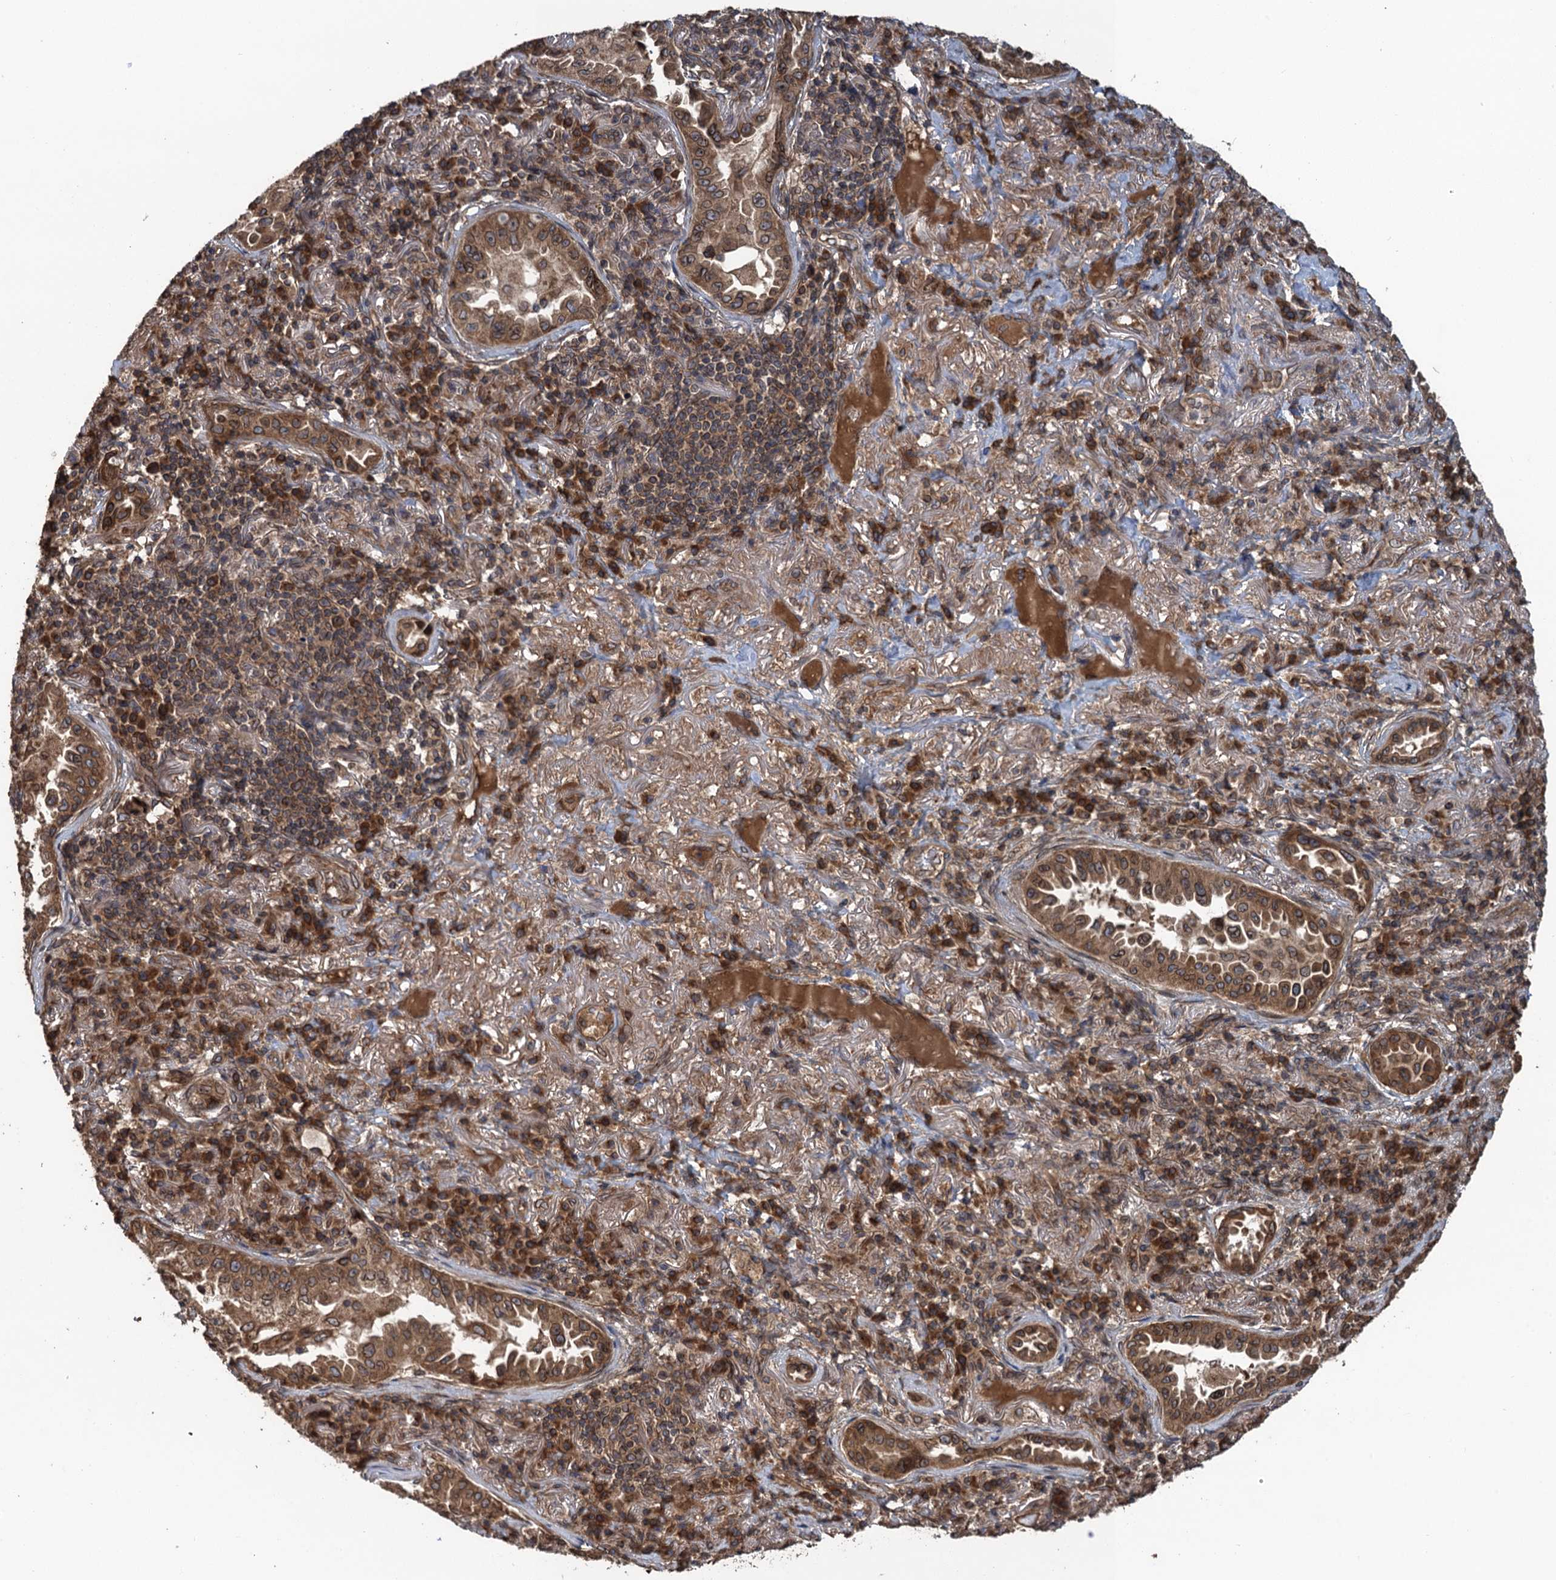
{"staining": {"intensity": "moderate", "quantity": ">75%", "location": "cytoplasmic/membranous,nuclear"}, "tissue": "lung cancer", "cell_type": "Tumor cells", "image_type": "cancer", "snomed": [{"axis": "morphology", "description": "Adenocarcinoma, NOS"}, {"axis": "topography", "description": "Lung"}], "caption": "Human lung cancer stained with a protein marker reveals moderate staining in tumor cells.", "gene": "GLE1", "patient": {"sex": "female", "age": 69}}